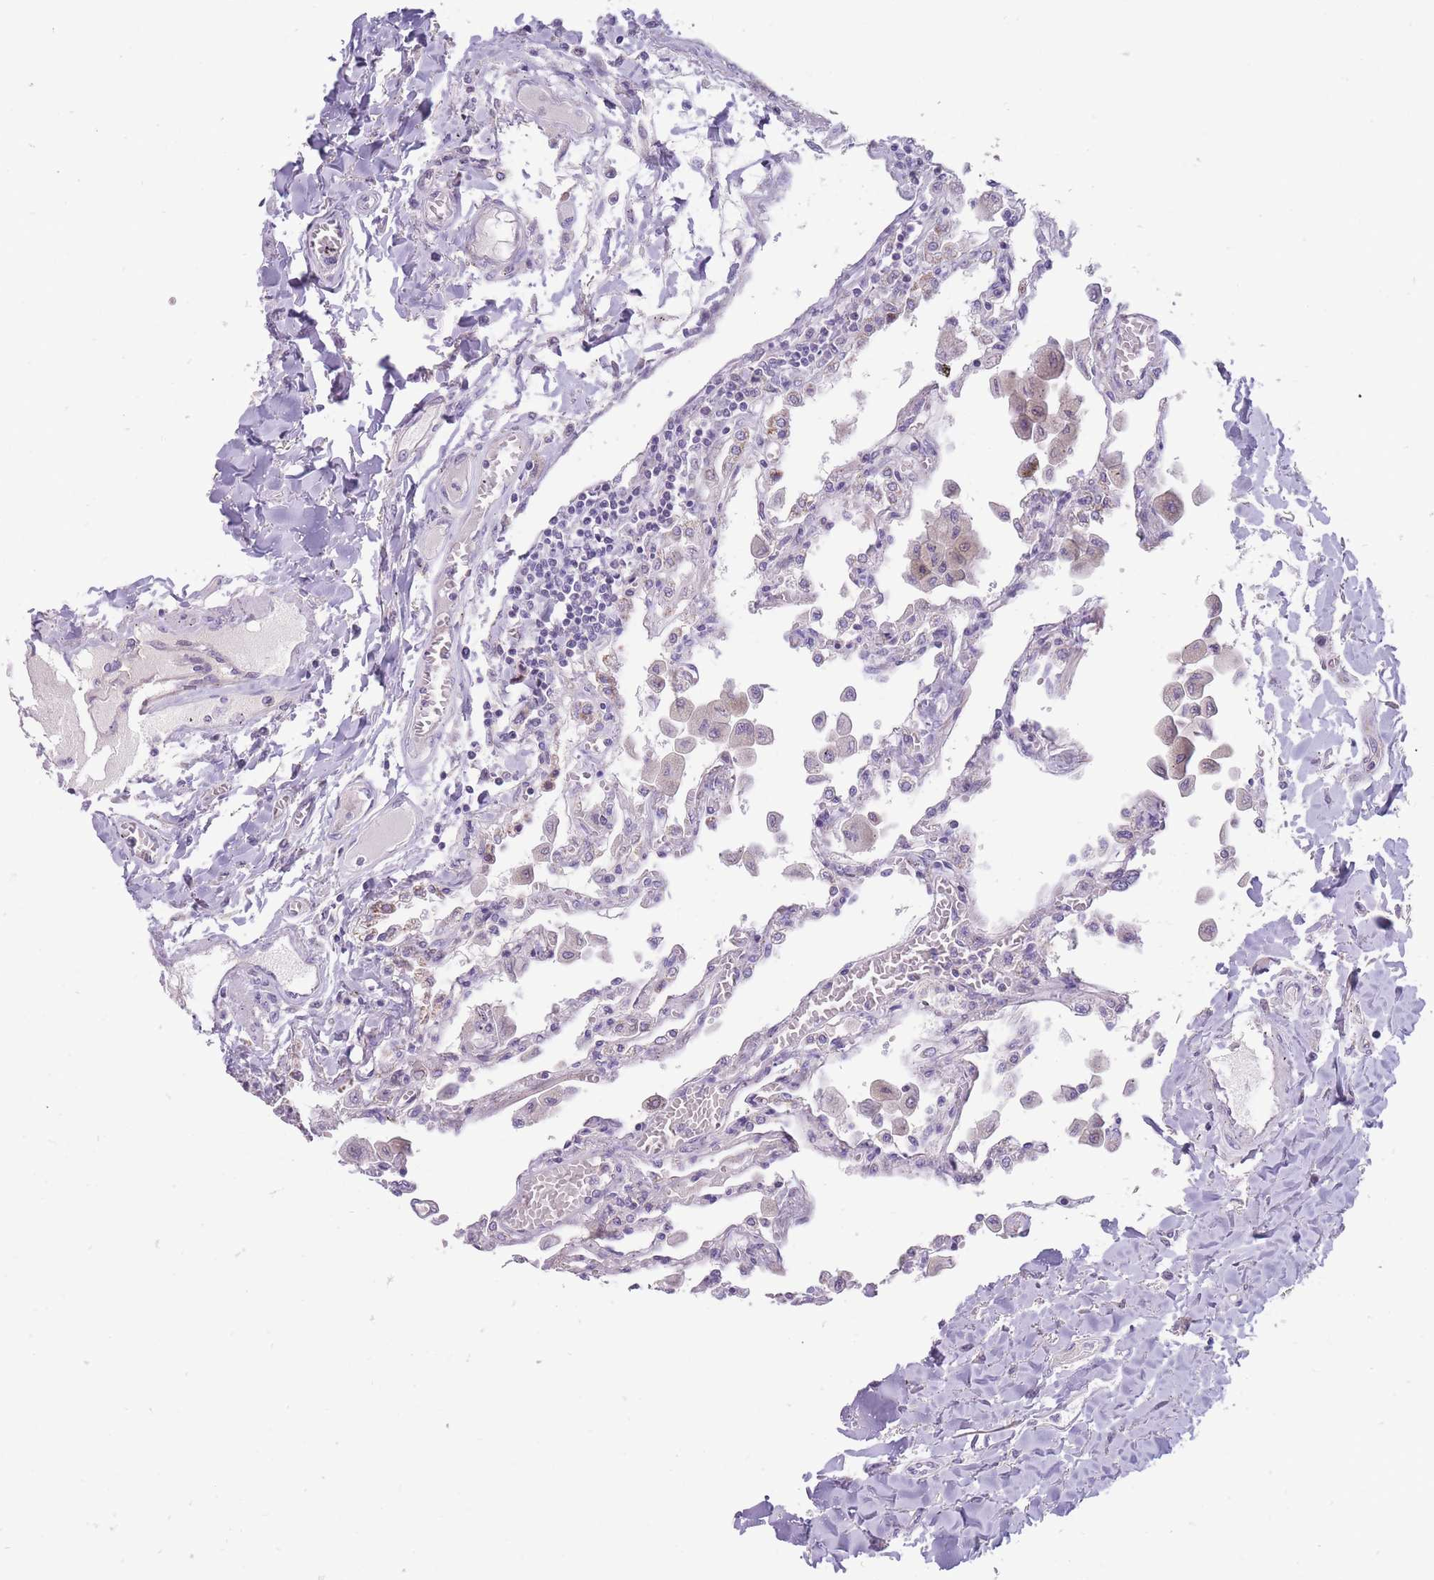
{"staining": {"intensity": "negative", "quantity": "none", "location": "none"}, "tissue": "lung", "cell_type": "Alveolar cells", "image_type": "normal", "snomed": [{"axis": "morphology", "description": "Normal tissue, NOS"}, {"axis": "topography", "description": "Bronchus"}, {"axis": "topography", "description": "Lung"}], "caption": "High power microscopy photomicrograph of an IHC histopathology image of unremarkable lung, revealing no significant staining in alveolar cells.", "gene": "ERICH4", "patient": {"sex": "female", "age": 49}}